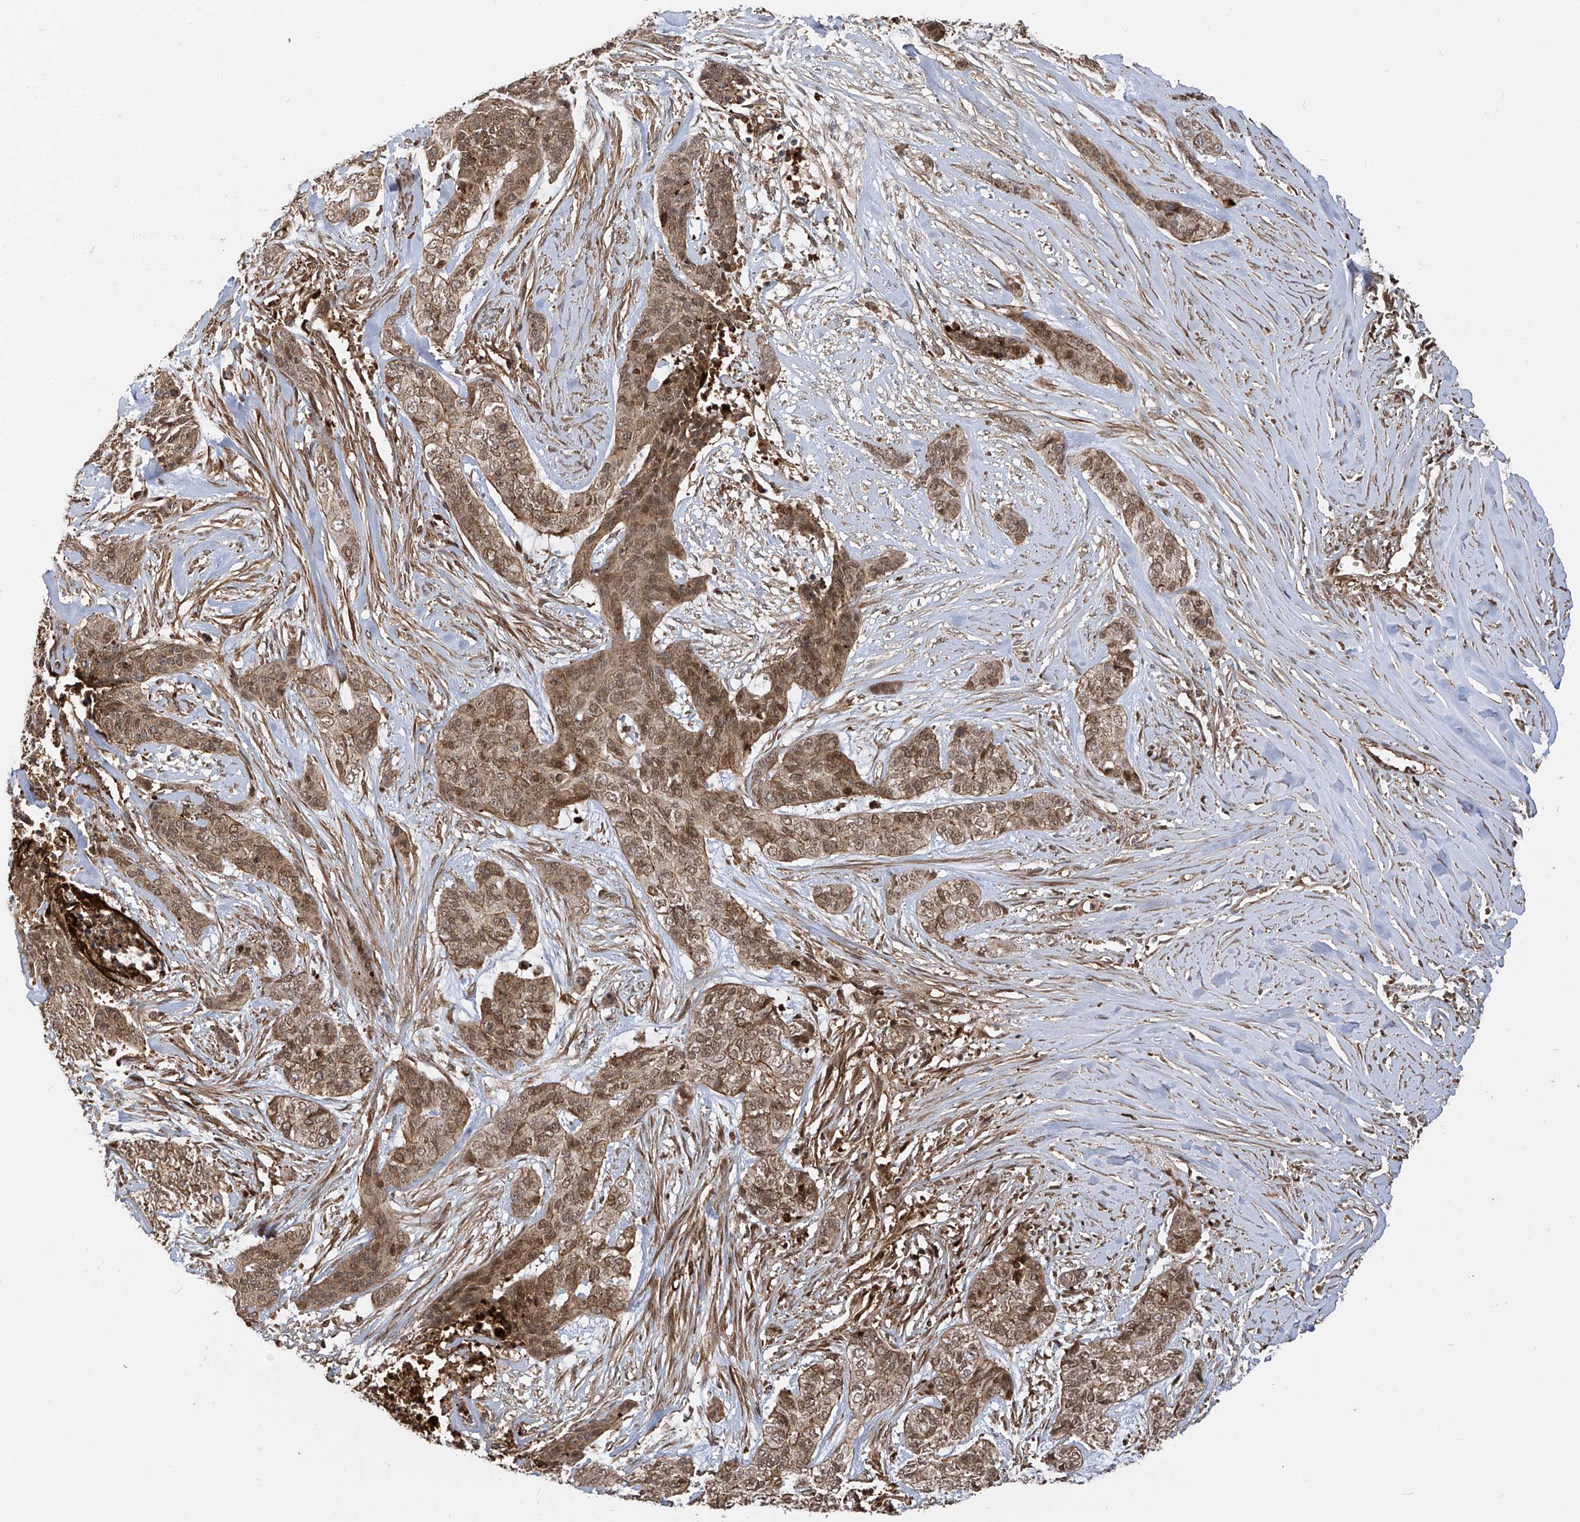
{"staining": {"intensity": "moderate", "quantity": ">75%", "location": "cytoplasmic/membranous,nuclear"}, "tissue": "skin cancer", "cell_type": "Tumor cells", "image_type": "cancer", "snomed": [{"axis": "morphology", "description": "Basal cell carcinoma"}, {"axis": "topography", "description": "Skin"}], "caption": "The image reveals staining of skin cancer, revealing moderate cytoplasmic/membranous and nuclear protein expression (brown color) within tumor cells.", "gene": "ATAD2B", "patient": {"sex": "female", "age": 64}}